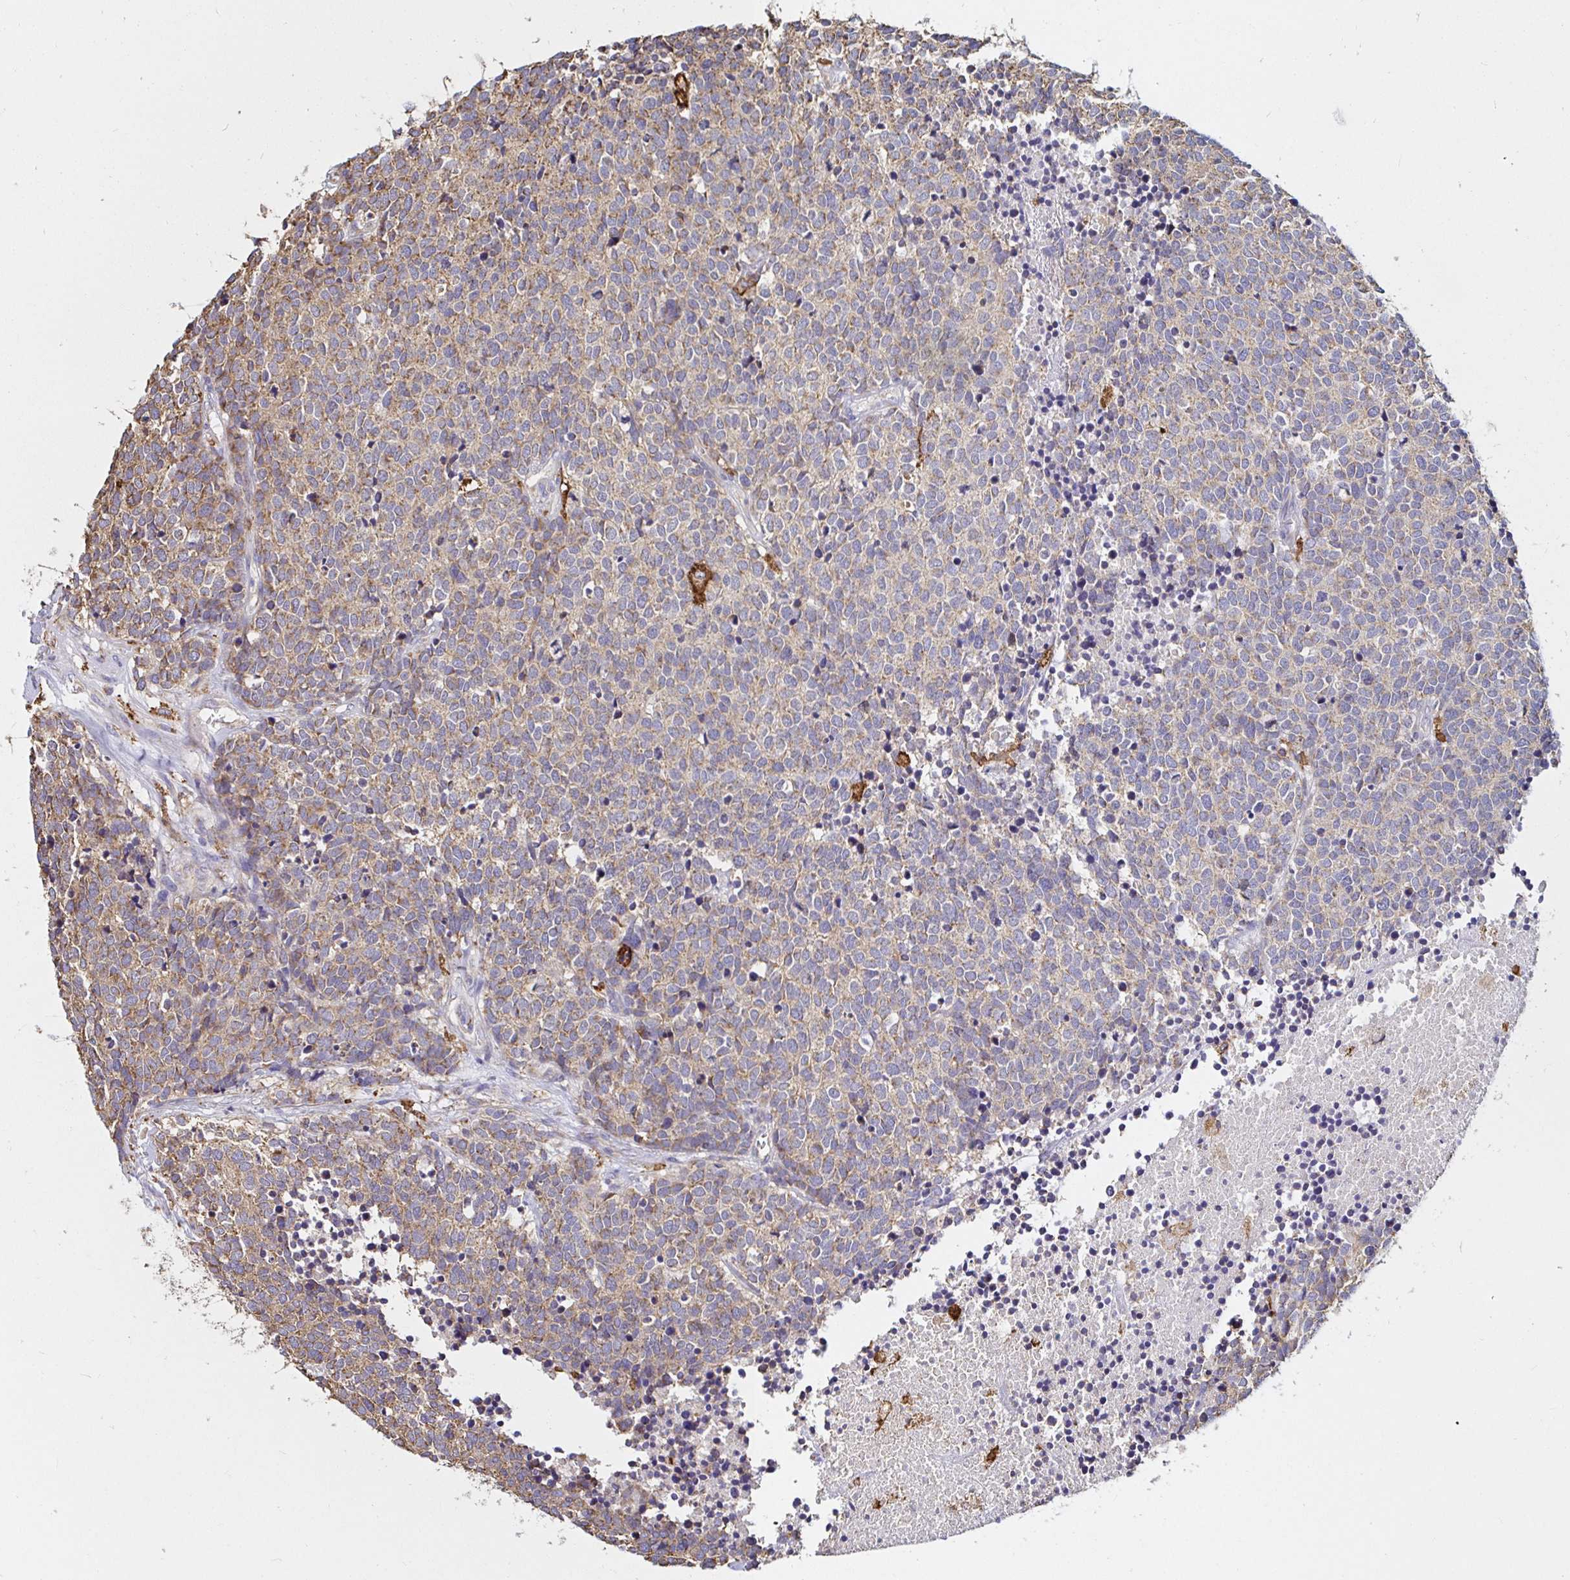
{"staining": {"intensity": "moderate", "quantity": "25%-75%", "location": "cytoplasmic/membranous"}, "tissue": "carcinoid", "cell_type": "Tumor cells", "image_type": "cancer", "snomed": [{"axis": "morphology", "description": "Carcinoid, malignant, NOS"}, {"axis": "topography", "description": "Skin"}], "caption": "Carcinoid stained for a protein (brown) demonstrates moderate cytoplasmic/membranous positive staining in approximately 25%-75% of tumor cells.", "gene": "MSR1", "patient": {"sex": "female", "age": 79}}